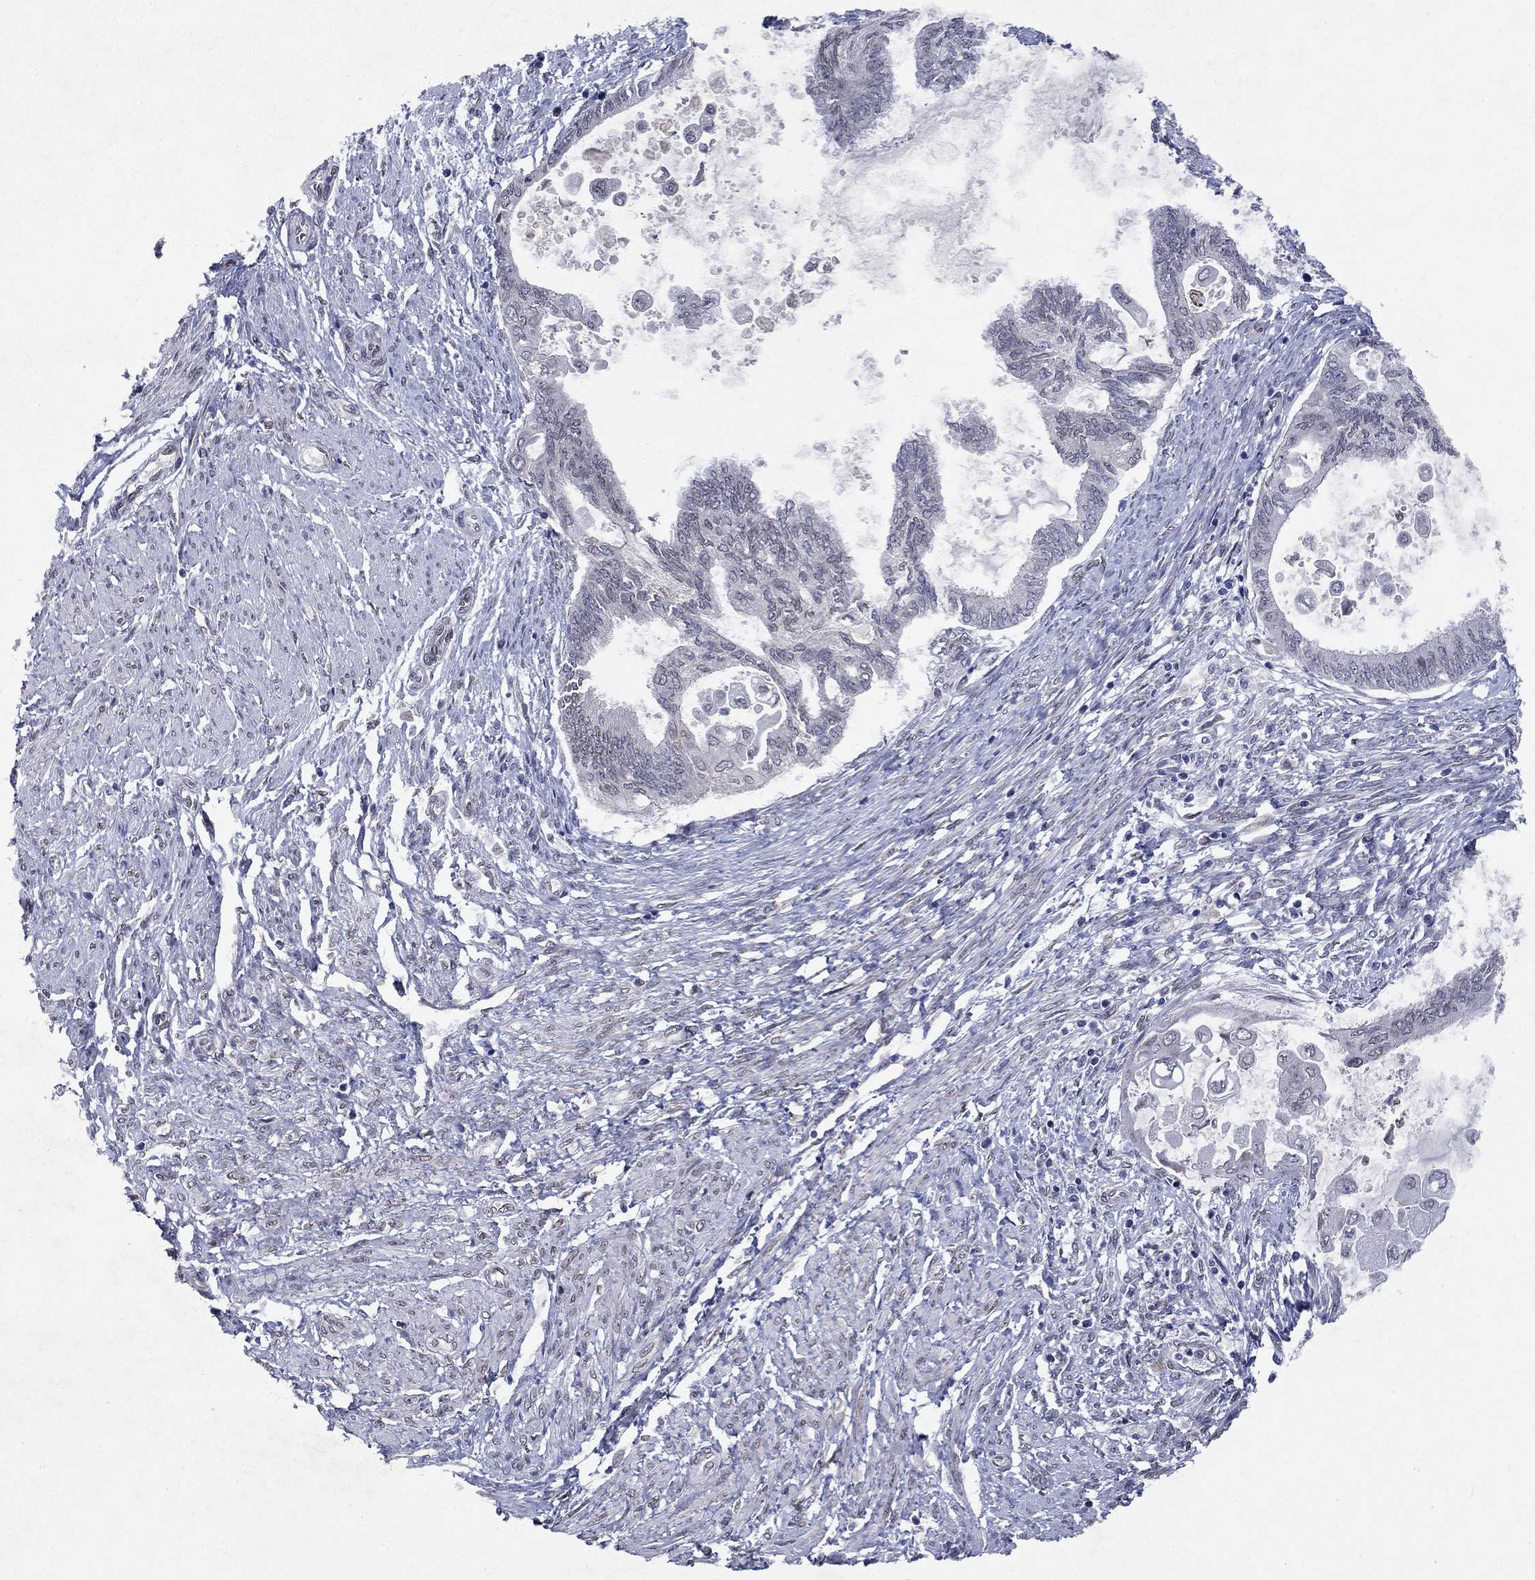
{"staining": {"intensity": "negative", "quantity": "none", "location": "none"}, "tissue": "endometrial cancer", "cell_type": "Tumor cells", "image_type": "cancer", "snomed": [{"axis": "morphology", "description": "Adenocarcinoma, NOS"}, {"axis": "topography", "description": "Endometrium"}], "caption": "IHC histopathology image of neoplastic tissue: human adenocarcinoma (endometrial) stained with DAB exhibits no significant protein expression in tumor cells.", "gene": "EMC9", "patient": {"sex": "female", "age": 86}}